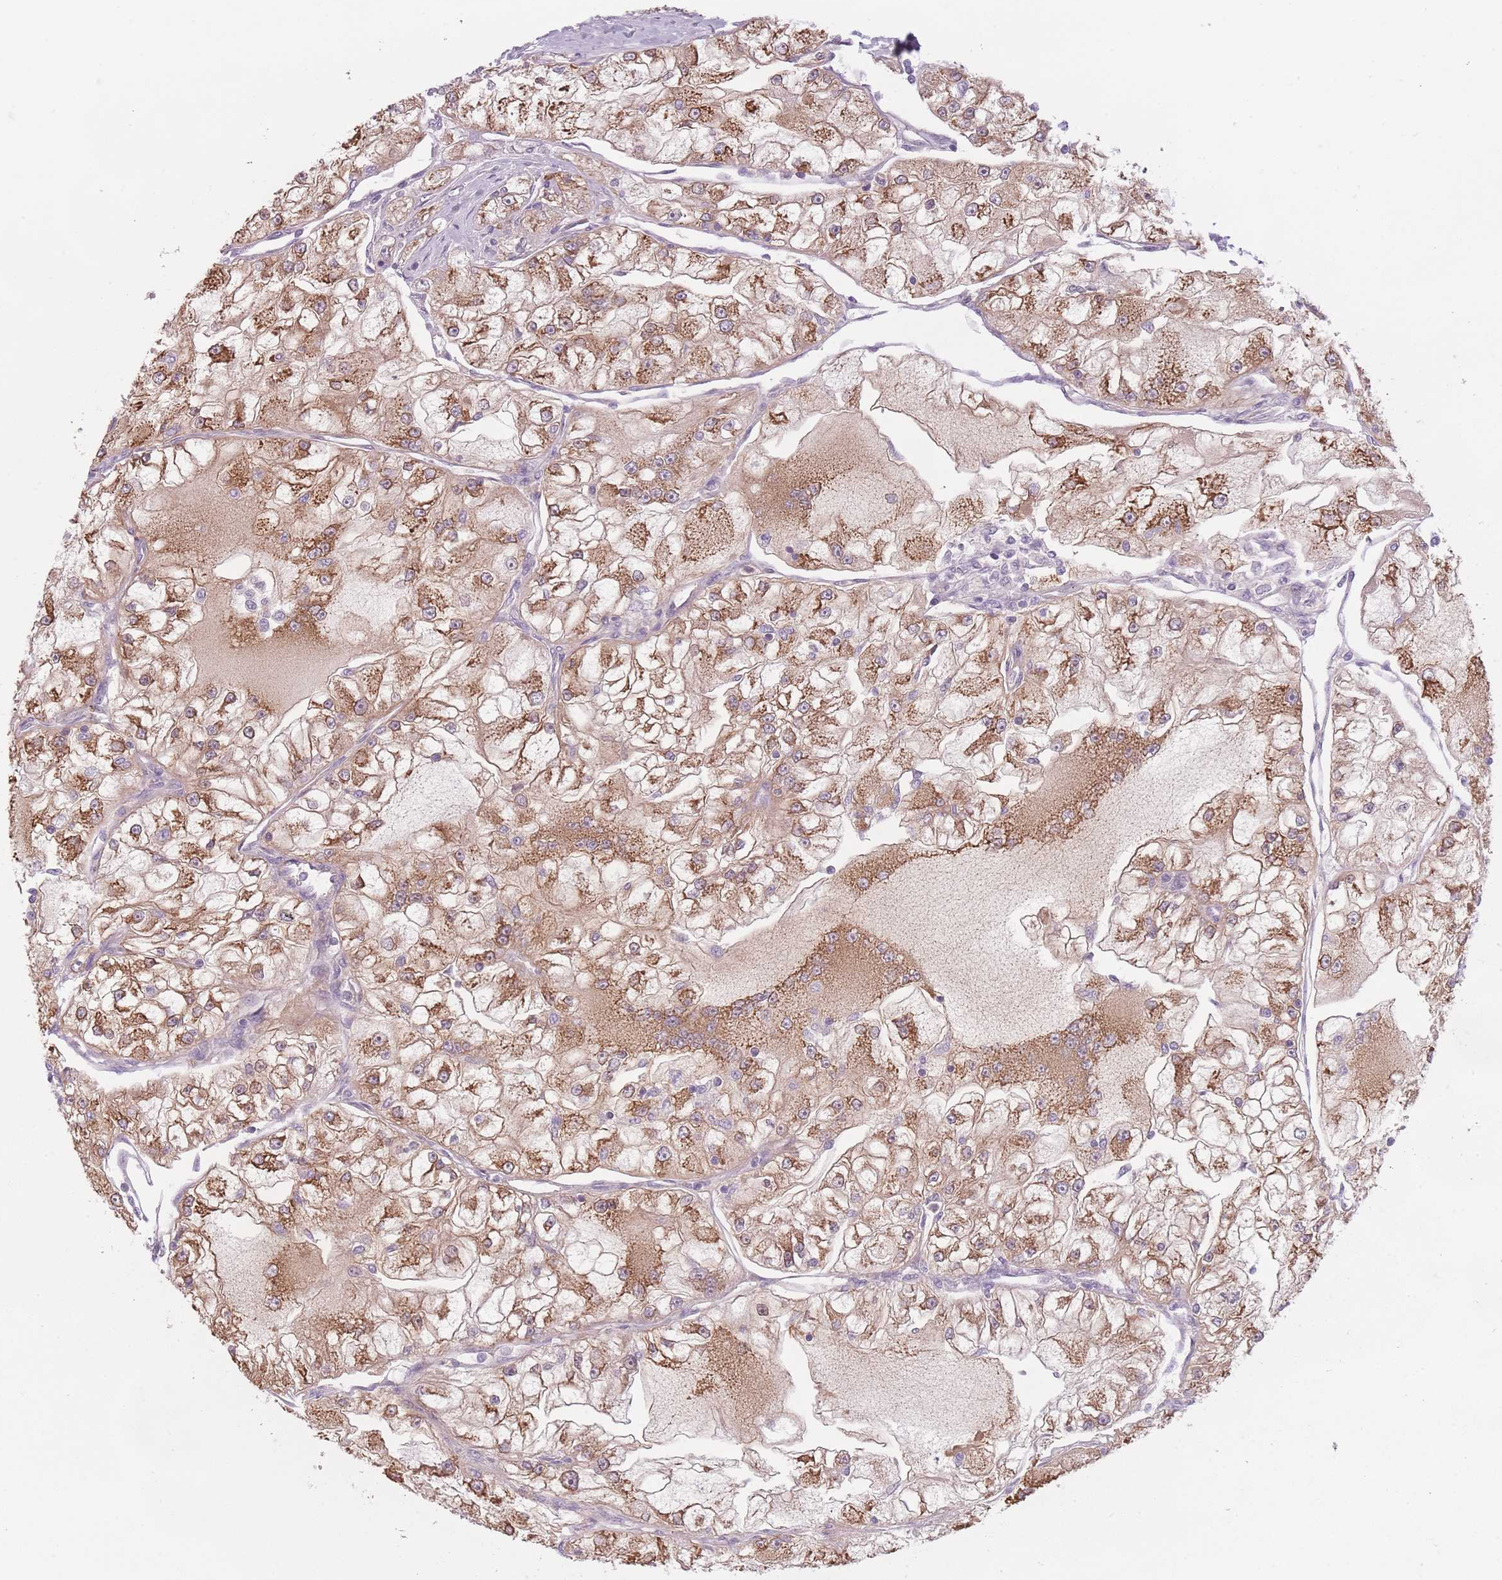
{"staining": {"intensity": "moderate", "quantity": ">75%", "location": "cytoplasmic/membranous"}, "tissue": "renal cancer", "cell_type": "Tumor cells", "image_type": "cancer", "snomed": [{"axis": "morphology", "description": "Adenocarcinoma, NOS"}, {"axis": "topography", "description": "Kidney"}], "caption": "Renal adenocarcinoma was stained to show a protein in brown. There is medium levels of moderate cytoplasmic/membranous staining in about >75% of tumor cells.", "gene": "NT5DC2", "patient": {"sex": "female", "age": 72}}